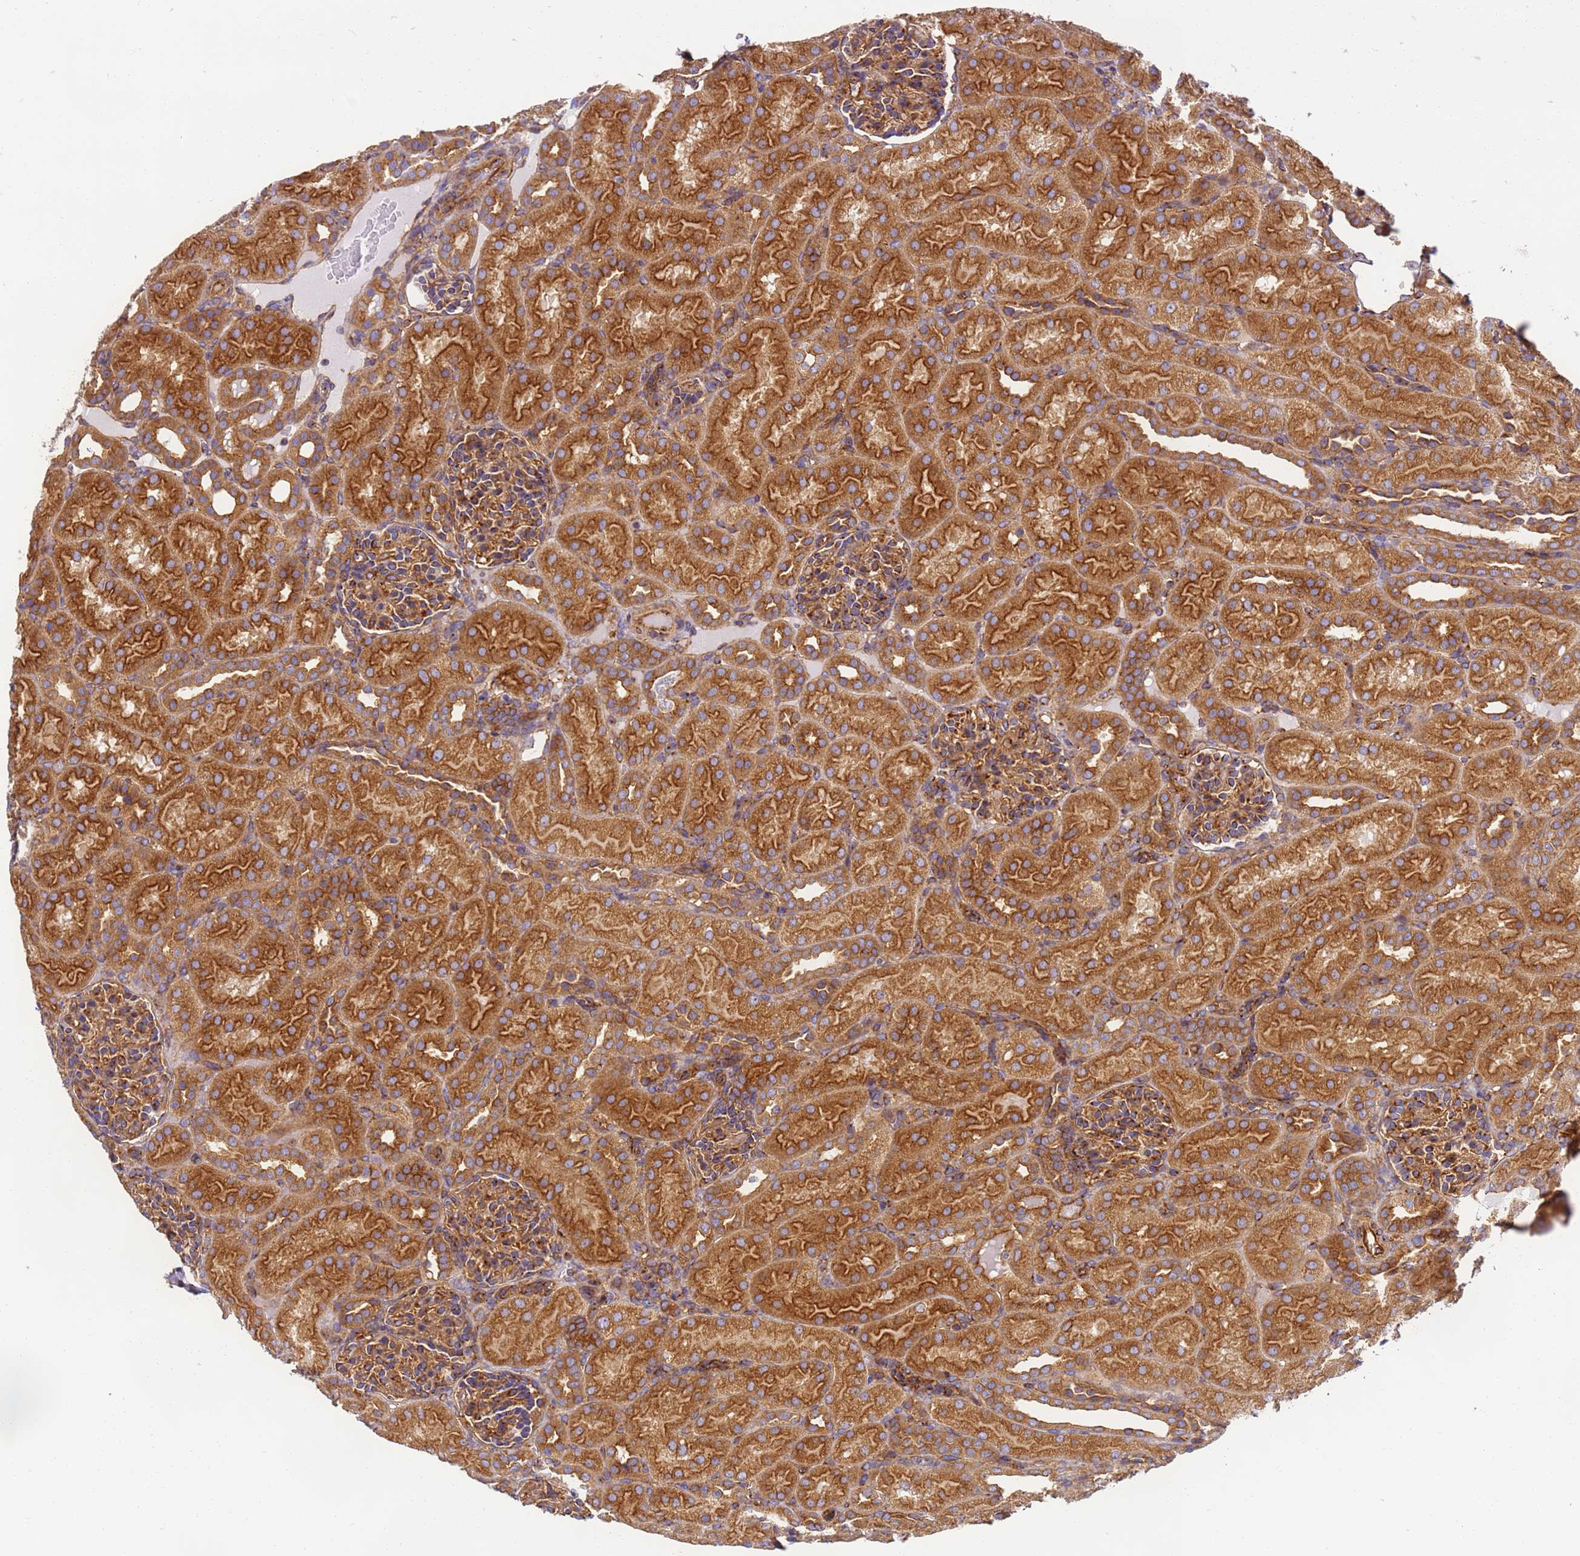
{"staining": {"intensity": "moderate", "quantity": ">75%", "location": "cytoplasmic/membranous"}, "tissue": "kidney", "cell_type": "Cells in glomeruli", "image_type": "normal", "snomed": [{"axis": "morphology", "description": "Normal tissue, NOS"}, {"axis": "topography", "description": "Kidney"}], "caption": "A high-resolution micrograph shows immunohistochemistry (IHC) staining of benign kidney, which demonstrates moderate cytoplasmic/membranous expression in approximately >75% of cells in glomeruli.", "gene": "DYNC1I2", "patient": {"sex": "male", "age": 1}}